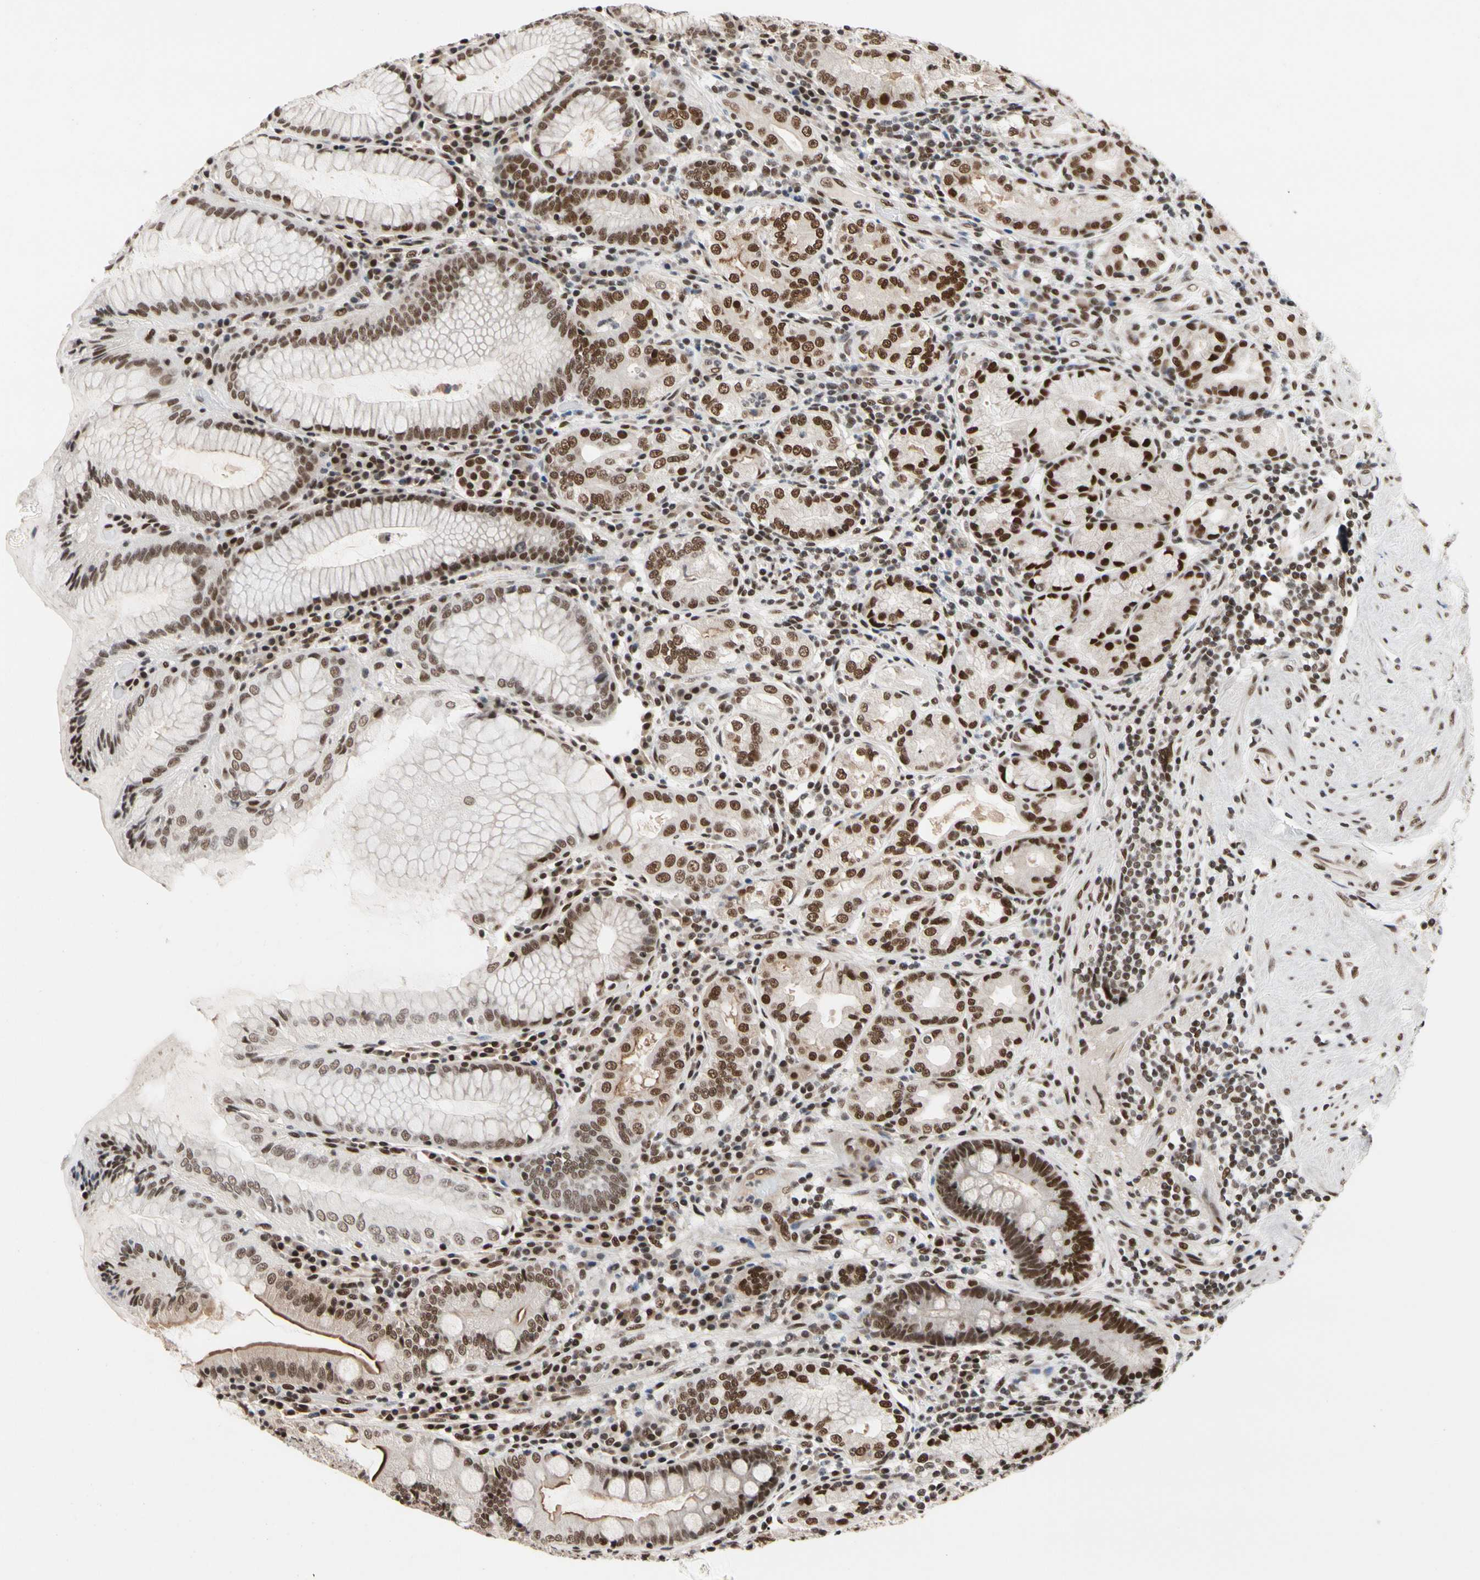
{"staining": {"intensity": "moderate", "quantity": ">75%", "location": "cytoplasmic/membranous,nuclear"}, "tissue": "stomach", "cell_type": "Glandular cells", "image_type": "normal", "snomed": [{"axis": "morphology", "description": "Normal tissue, NOS"}, {"axis": "topography", "description": "Stomach, lower"}], "caption": "Glandular cells demonstrate medium levels of moderate cytoplasmic/membranous,nuclear positivity in about >75% of cells in unremarkable stomach.", "gene": "FAM98B", "patient": {"sex": "female", "age": 76}}